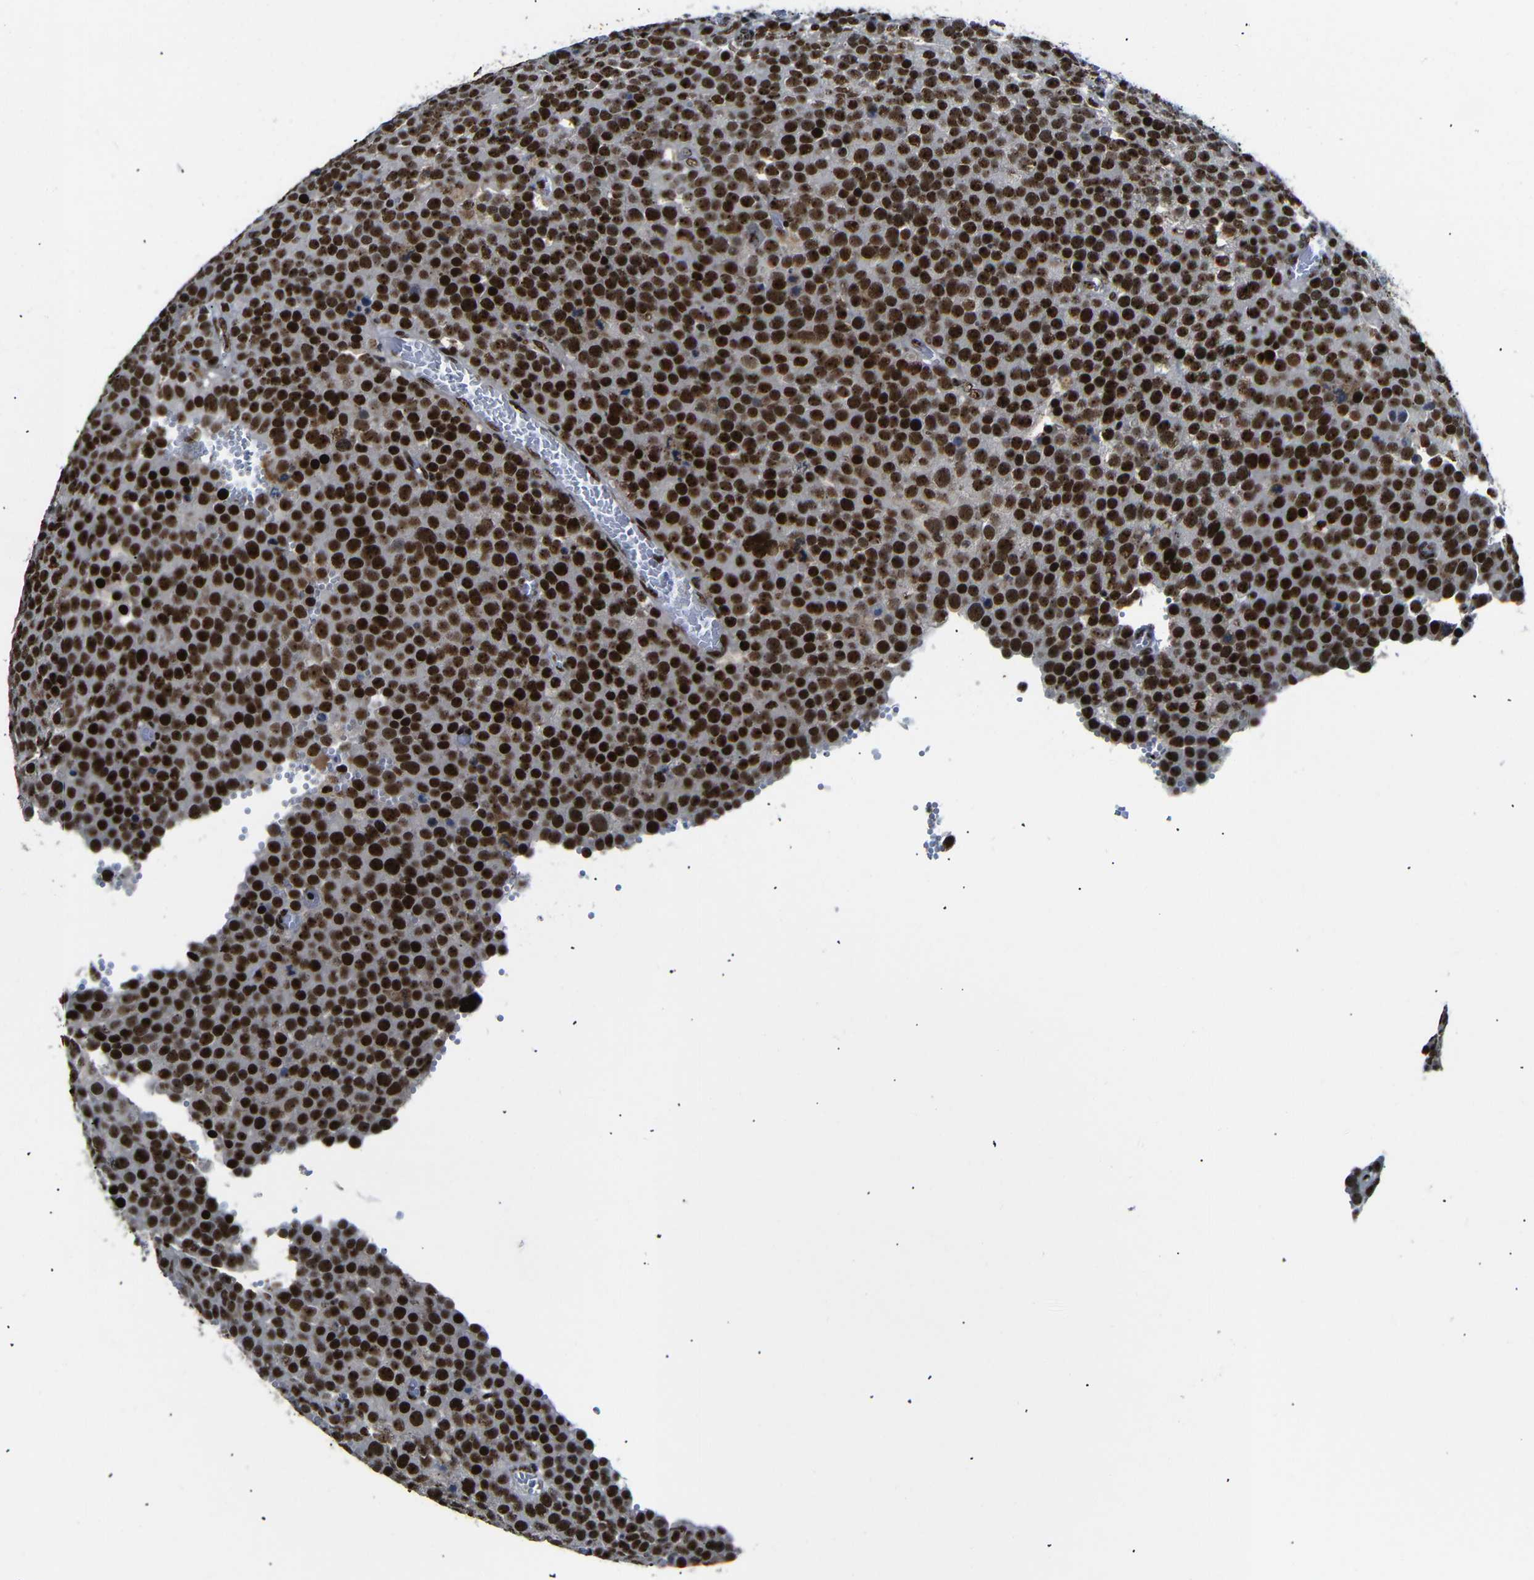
{"staining": {"intensity": "strong", "quantity": ">75%", "location": "nuclear"}, "tissue": "testis cancer", "cell_type": "Tumor cells", "image_type": "cancer", "snomed": [{"axis": "morphology", "description": "Normal tissue, NOS"}, {"axis": "morphology", "description": "Seminoma, NOS"}, {"axis": "topography", "description": "Testis"}], "caption": "A photomicrograph showing strong nuclear expression in about >75% of tumor cells in testis cancer, as visualized by brown immunohistochemical staining.", "gene": "SETDB2", "patient": {"sex": "male", "age": 71}}